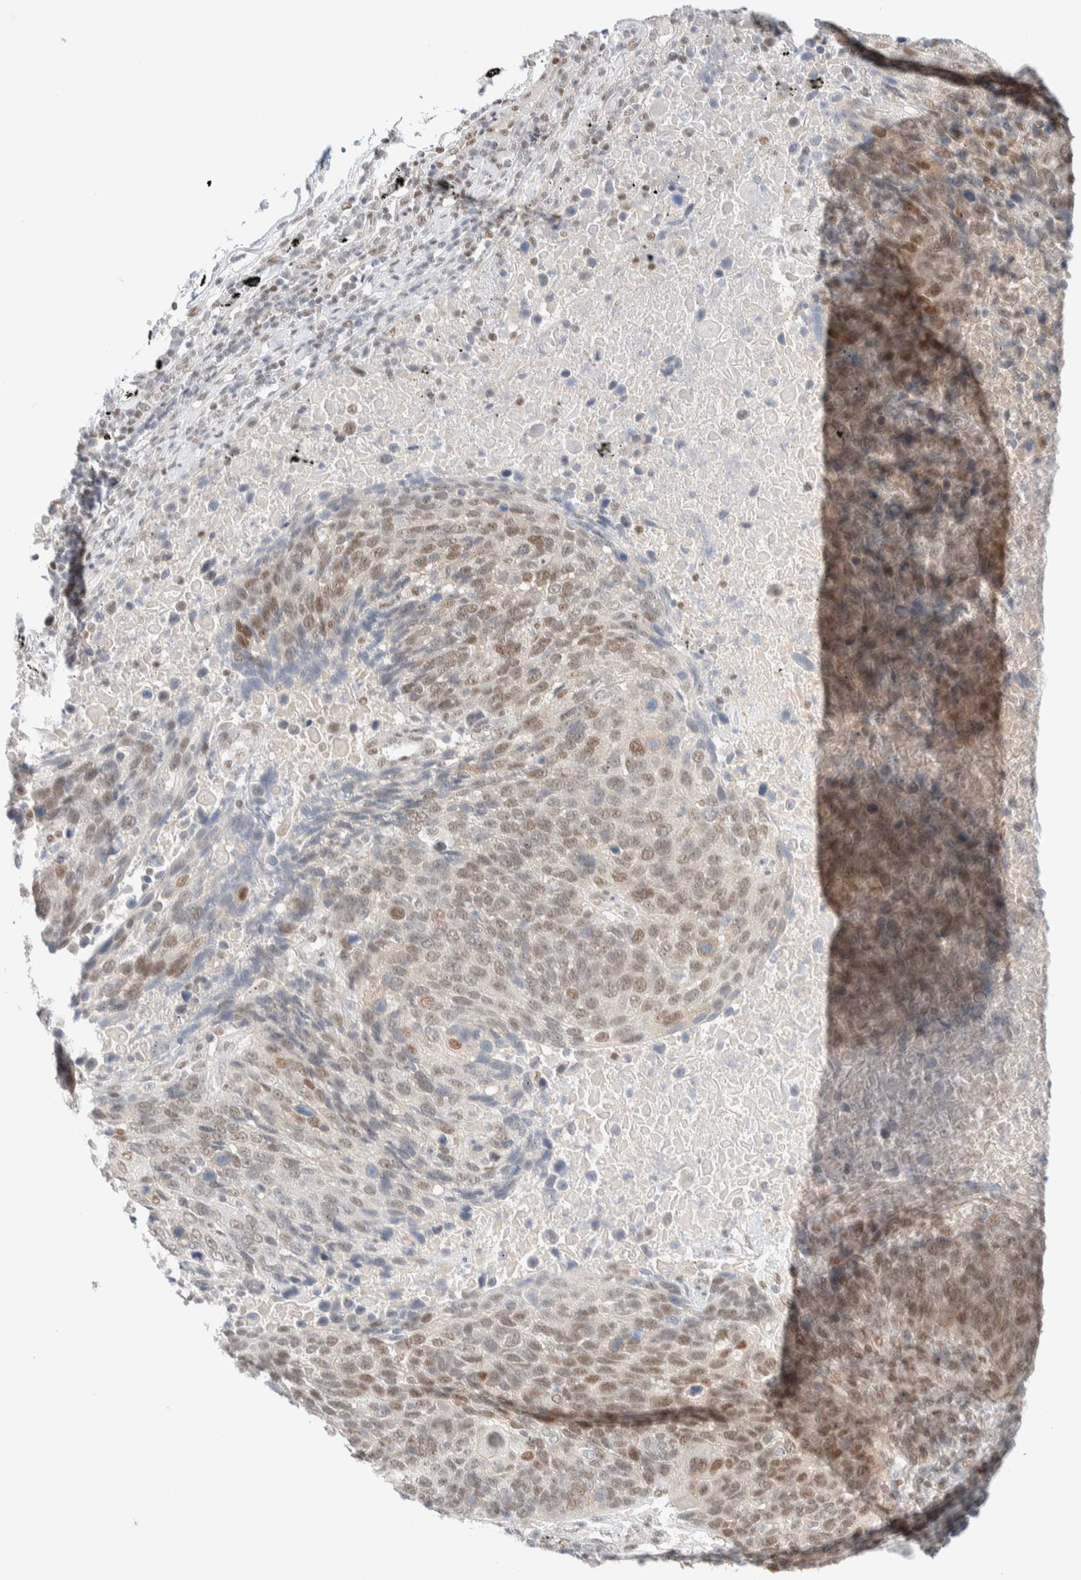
{"staining": {"intensity": "moderate", "quantity": "<25%", "location": "nuclear"}, "tissue": "lung cancer", "cell_type": "Tumor cells", "image_type": "cancer", "snomed": [{"axis": "morphology", "description": "Squamous cell carcinoma, NOS"}, {"axis": "topography", "description": "Lung"}], "caption": "Squamous cell carcinoma (lung) tissue shows moderate nuclear staining in about <25% of tumor cells, visualized by immunohistochemistry.", "gene": "PYGO2", "patient": {"sex": "male", "age": 66}}